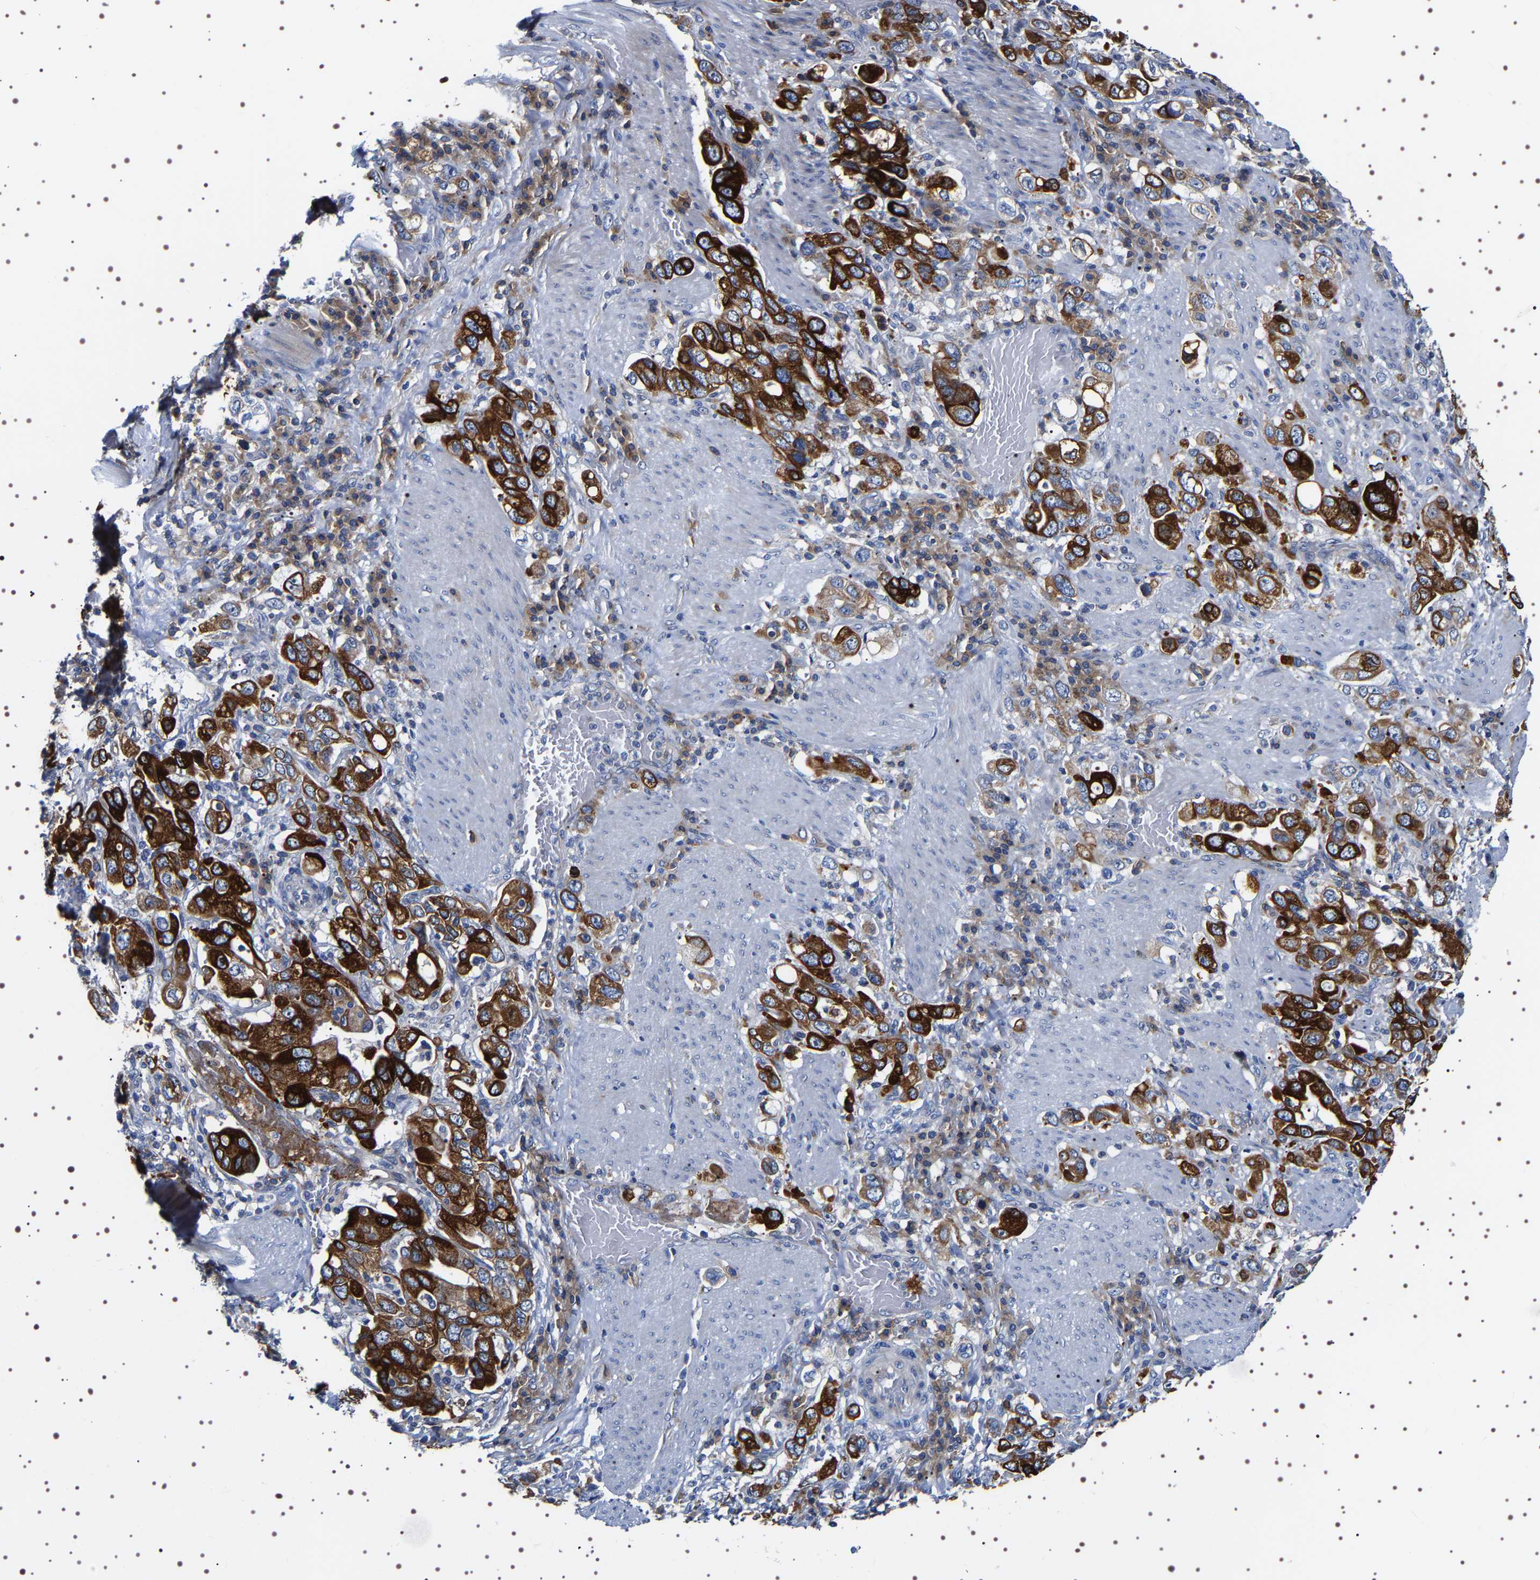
{"staining": {"intensity": "strong", "quantity": ">75%", "location": "cytoplasmic/membranous"}, "tissue": "stomach cancer", "cell_type": "Tumor cells", "image_type": "cancer", "snomed": [{"axis": "morphology", "description": "Adenocarcinoma, NOS"}, {"axis": "topography", "description": "Stomach, upper"}], "caption": "Protein staining of stomach cancer tissue reveals strong cytoplasmic/membranous staining in about >75% of tumor cells.", "gene": "SQLE", "patient": {"sex": "male", "age": 62}}